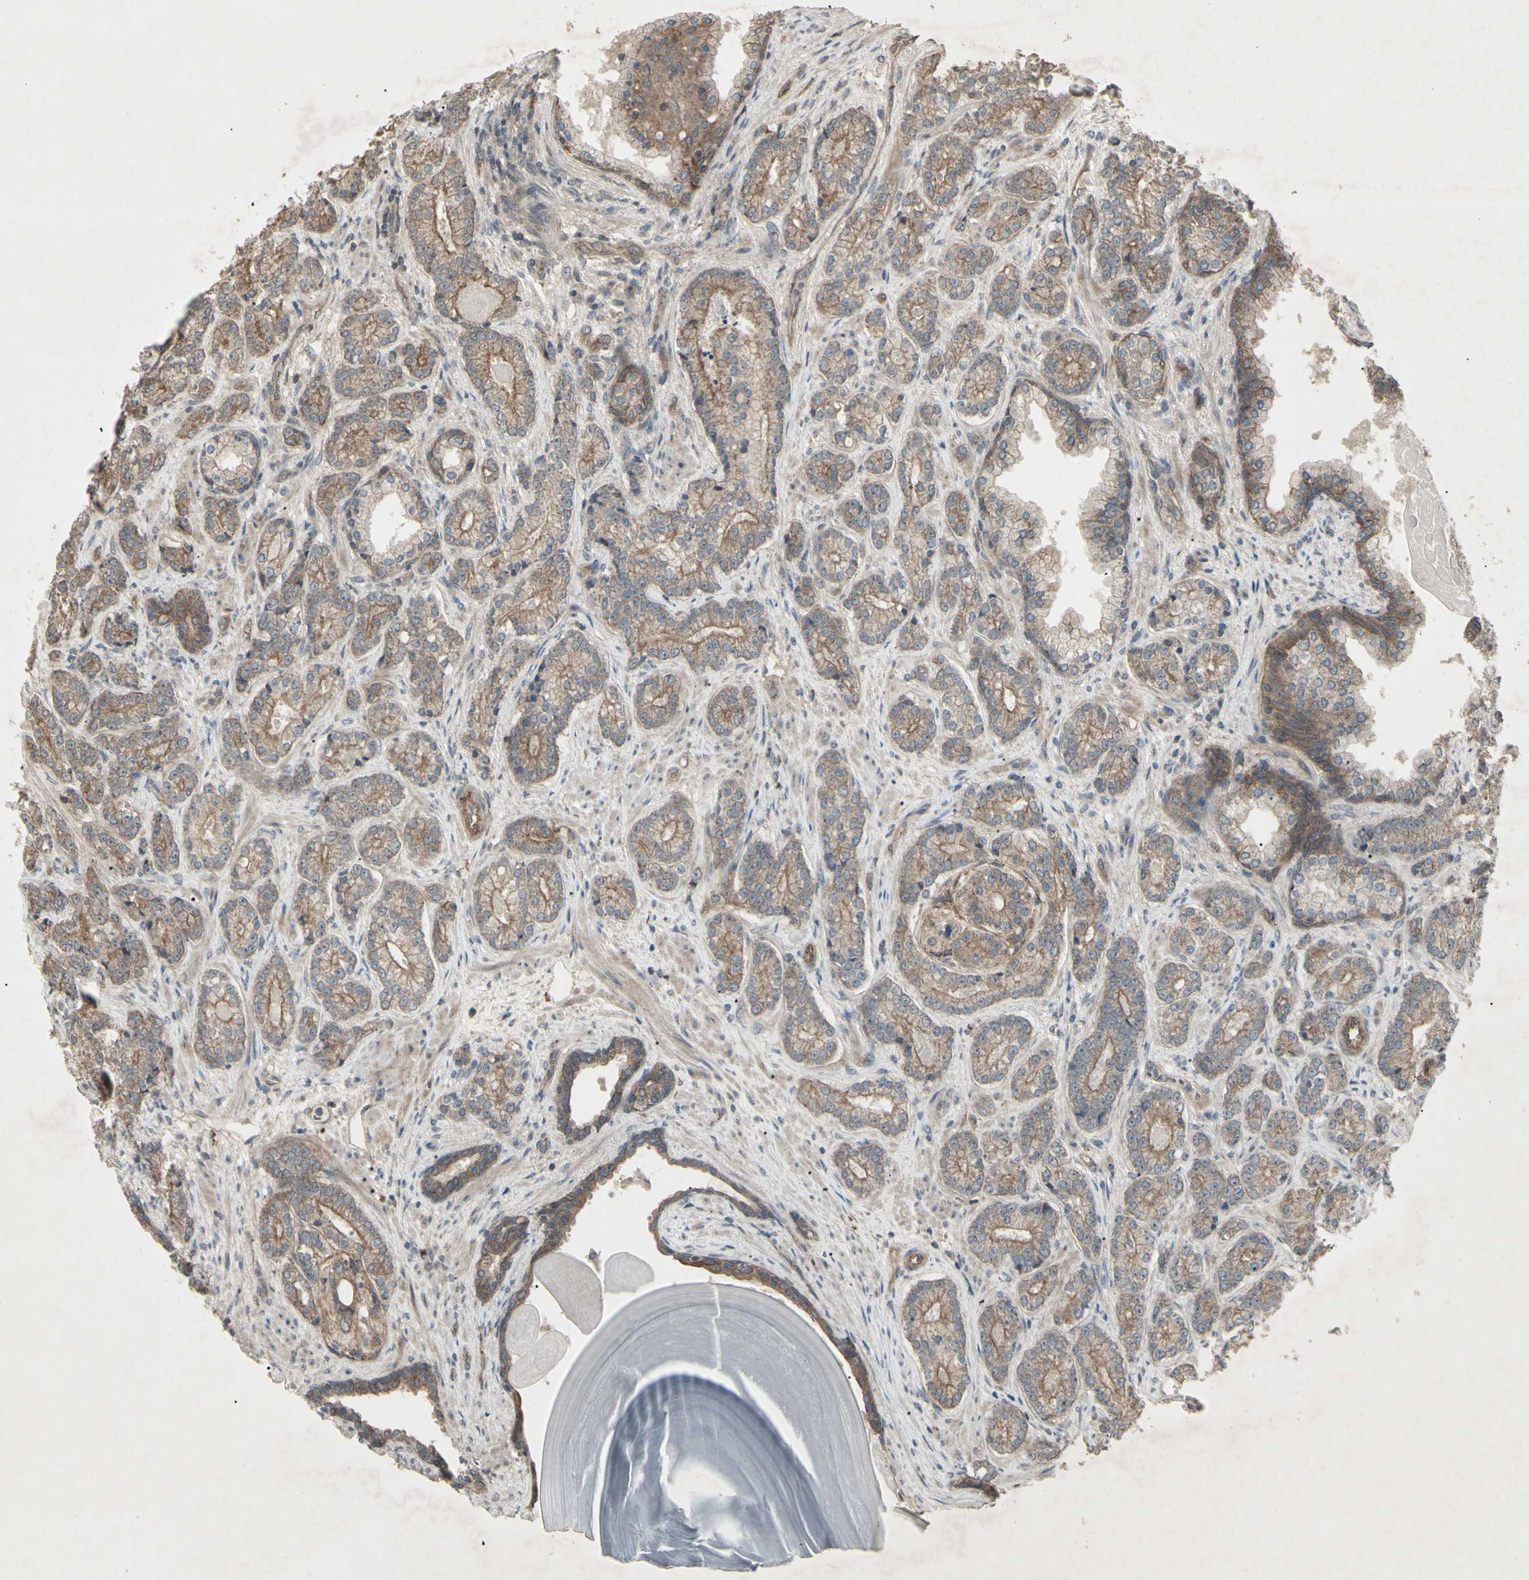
{"staining": {"intensity": "moderate", "quantity": ">75%", "location": "cytoplasmic/membranous"}, "tissue": "prostate cancer", "cell_type": "Tumor cells", "image_type": "cancer", "snomed": [{"axis": "morphology", "description": "Adenocarcinoma, High grade"}, {"axis": "topography", "description": "Prostate"}], "caption": "Immunohistochemistry of adenocarcinoma (high-grade) (prostate) reveals medium levels of moderate cytoplasmic/membranous expression in about >75% of tumor cells.", "gene": "JAG1", "patient": {"sex": "male", "age": 61}}